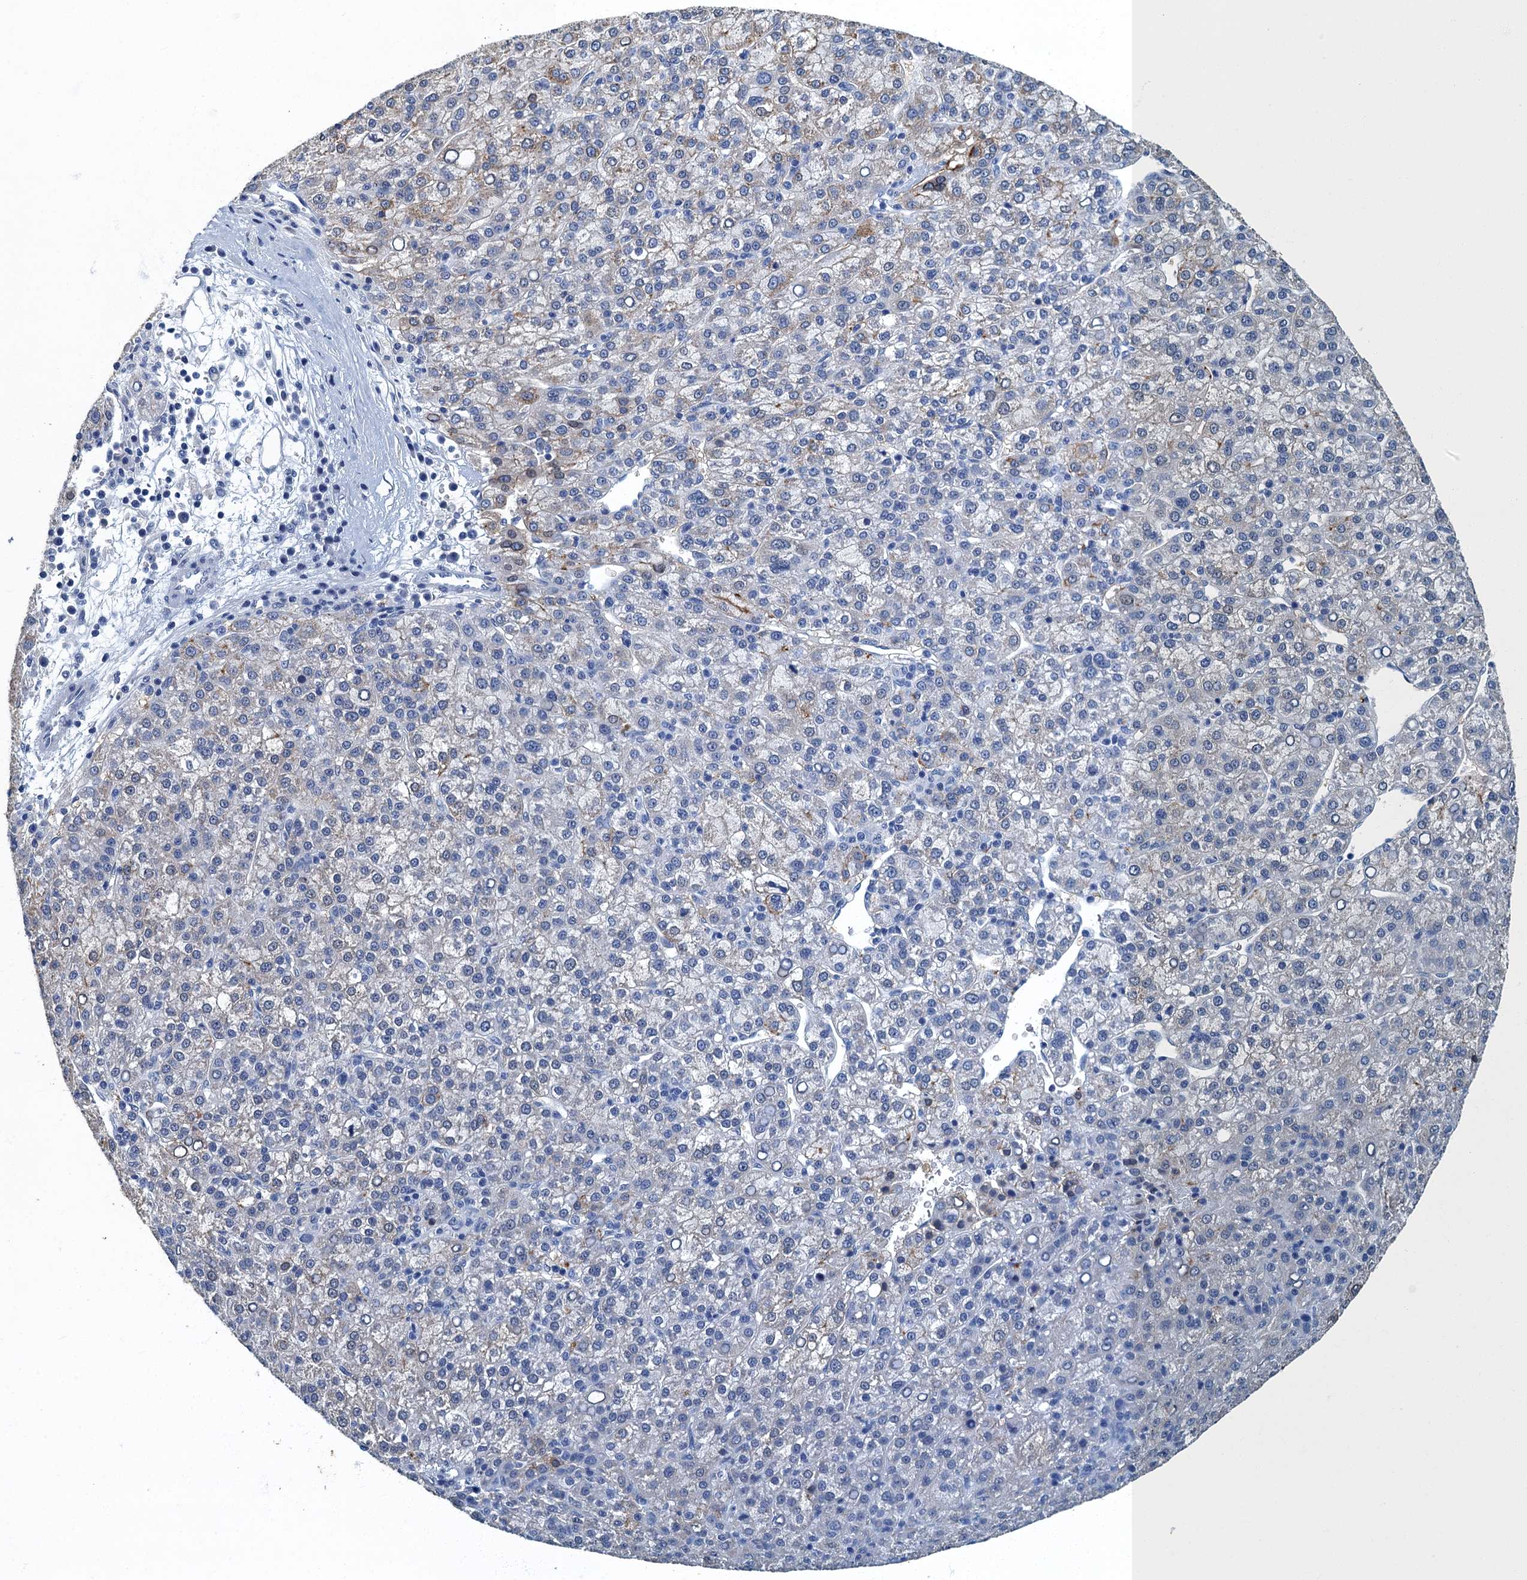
{"staining": {"intensity": "weak", "quantity": "<25%", "location": "cytoplasmic/membranous"}, "tissue": "liver cancer", "cell_type": "Tumor cells", "image_type": "cancer", "snomed": [{"axis": "morphology", "description": "Carcinoma, Hepatocellular, NOS"}, {"axis": "topography", "description": "Liver"}], "caption": "The IHC image has no significant positivity in tumor cells of liver hepatocellular carcinoma tissue.", "gene": "GADL1", "patient": {"sex": "female", "age": 58}}